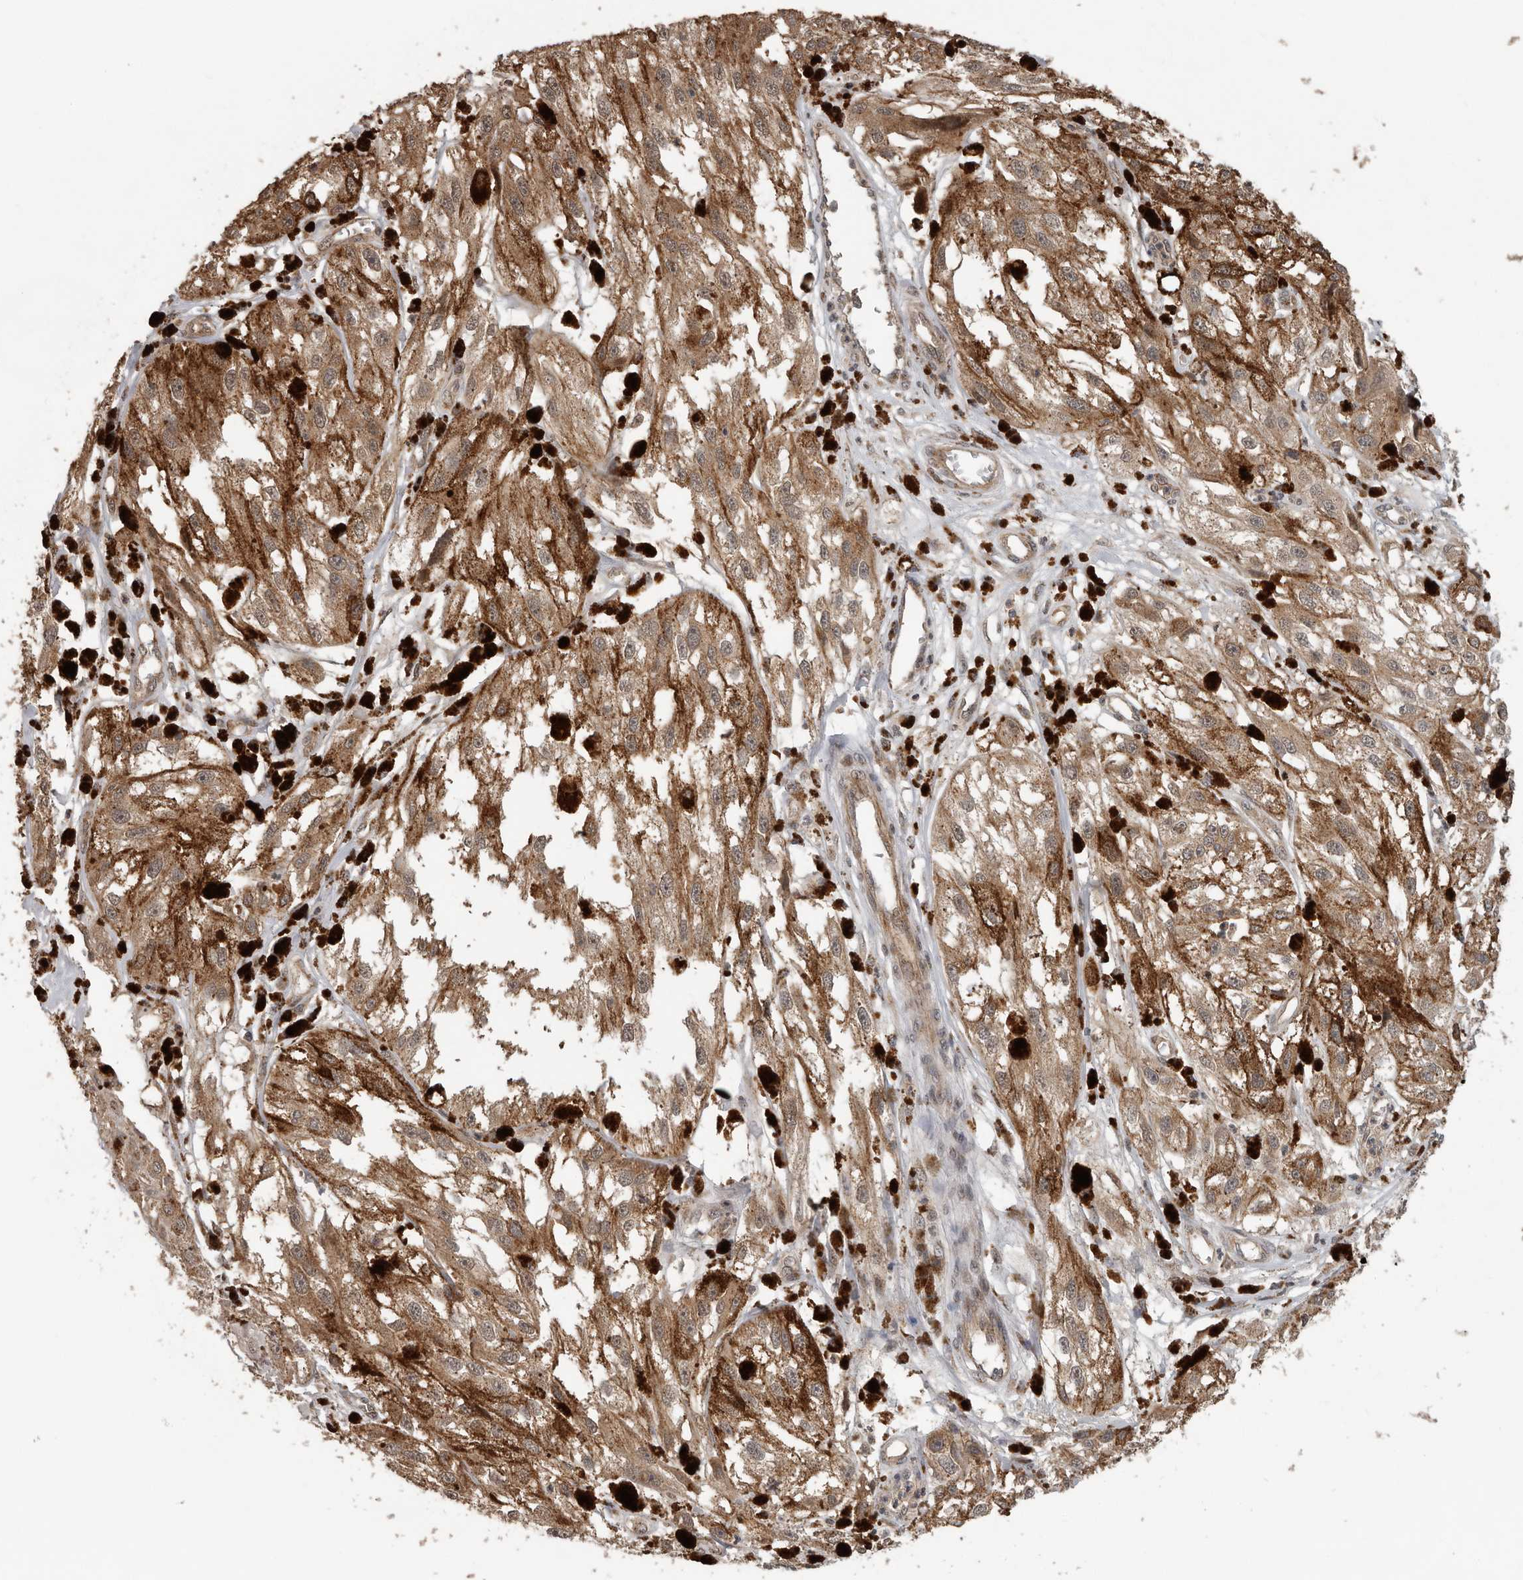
{"staining": {"intensity": "moderate", "quantity": ">75%", "location": "cytoplasmic/membranous"}, "tissue": "melanoma", "cell_type": "Tumor cells", "image_type": "cancer", "snomed": [{"axis": "morphology", "description": "Malignant melanoma, NOS"}, {"axis": "topography", "description": "Skin"}], "caption": "Malignant melanoma stained with immunohistochemistry (IHC) reveals moderate cytoplasmic/membranous staining in about >75% of tumor cells. Using DAB (brown) and hematoxylin (blue) stains, captured at high magnification using brightfield microscopy.", "gene": "CEP350", "patient": {"sex": "male", "age": 88}}